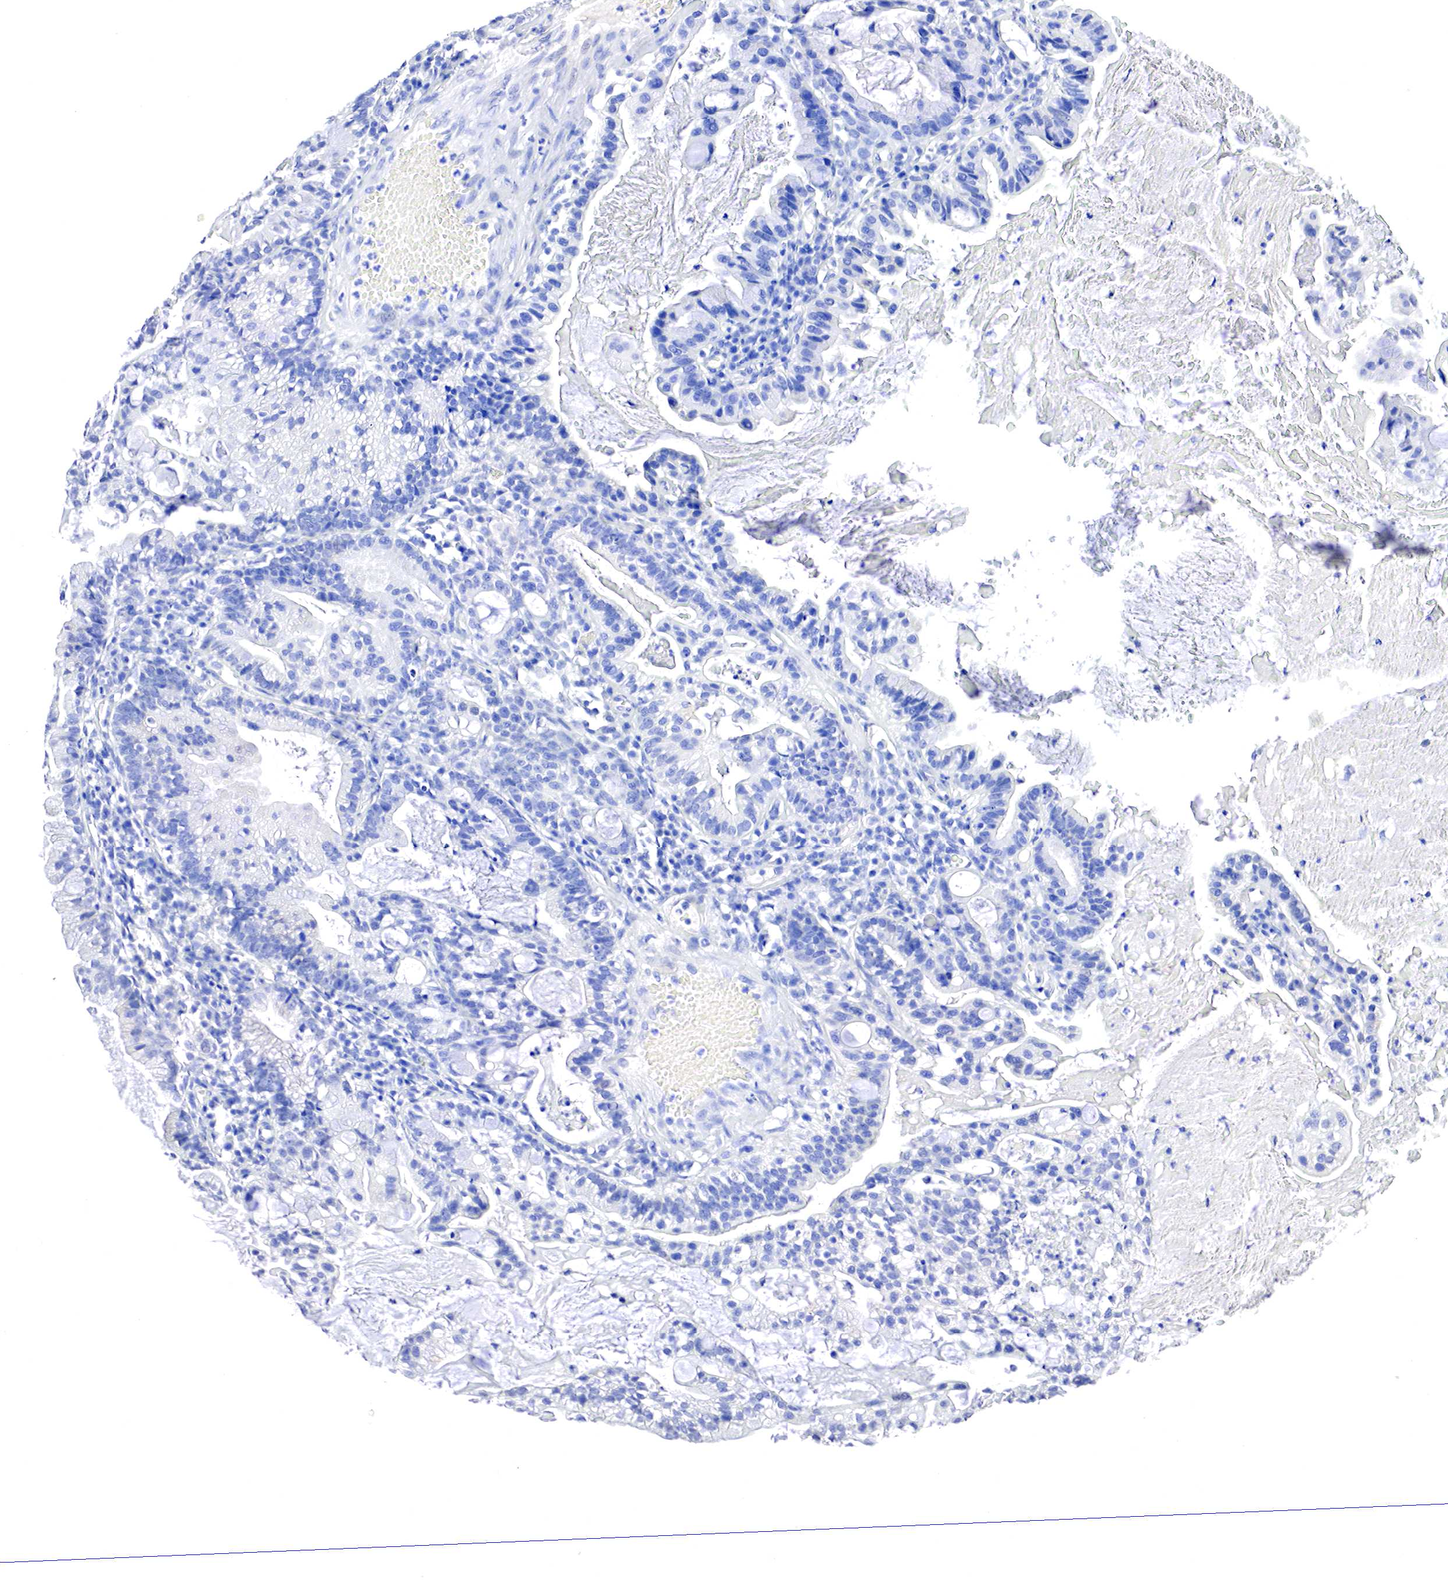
{"staining": {"intensity": "negative", "quantity": "none", "location": "none"}, "tissue": "cervical cancer", "cell_type": "Tumor cells", "image_type": "cancer", "snomed": [{"axis": "morphology", "description": "Adenocarcinoma, NOS"}, {"axis": "topography", "description": "Cervix"}], "caption": "Immunohistochemistry (IHC) photomicrograph of human cervical adenocarcinoma stained for a protein (brown), which reveals no expression in tumor cells.", "gene": "OTC", "patient": {"sex": "female", "age": 41}}